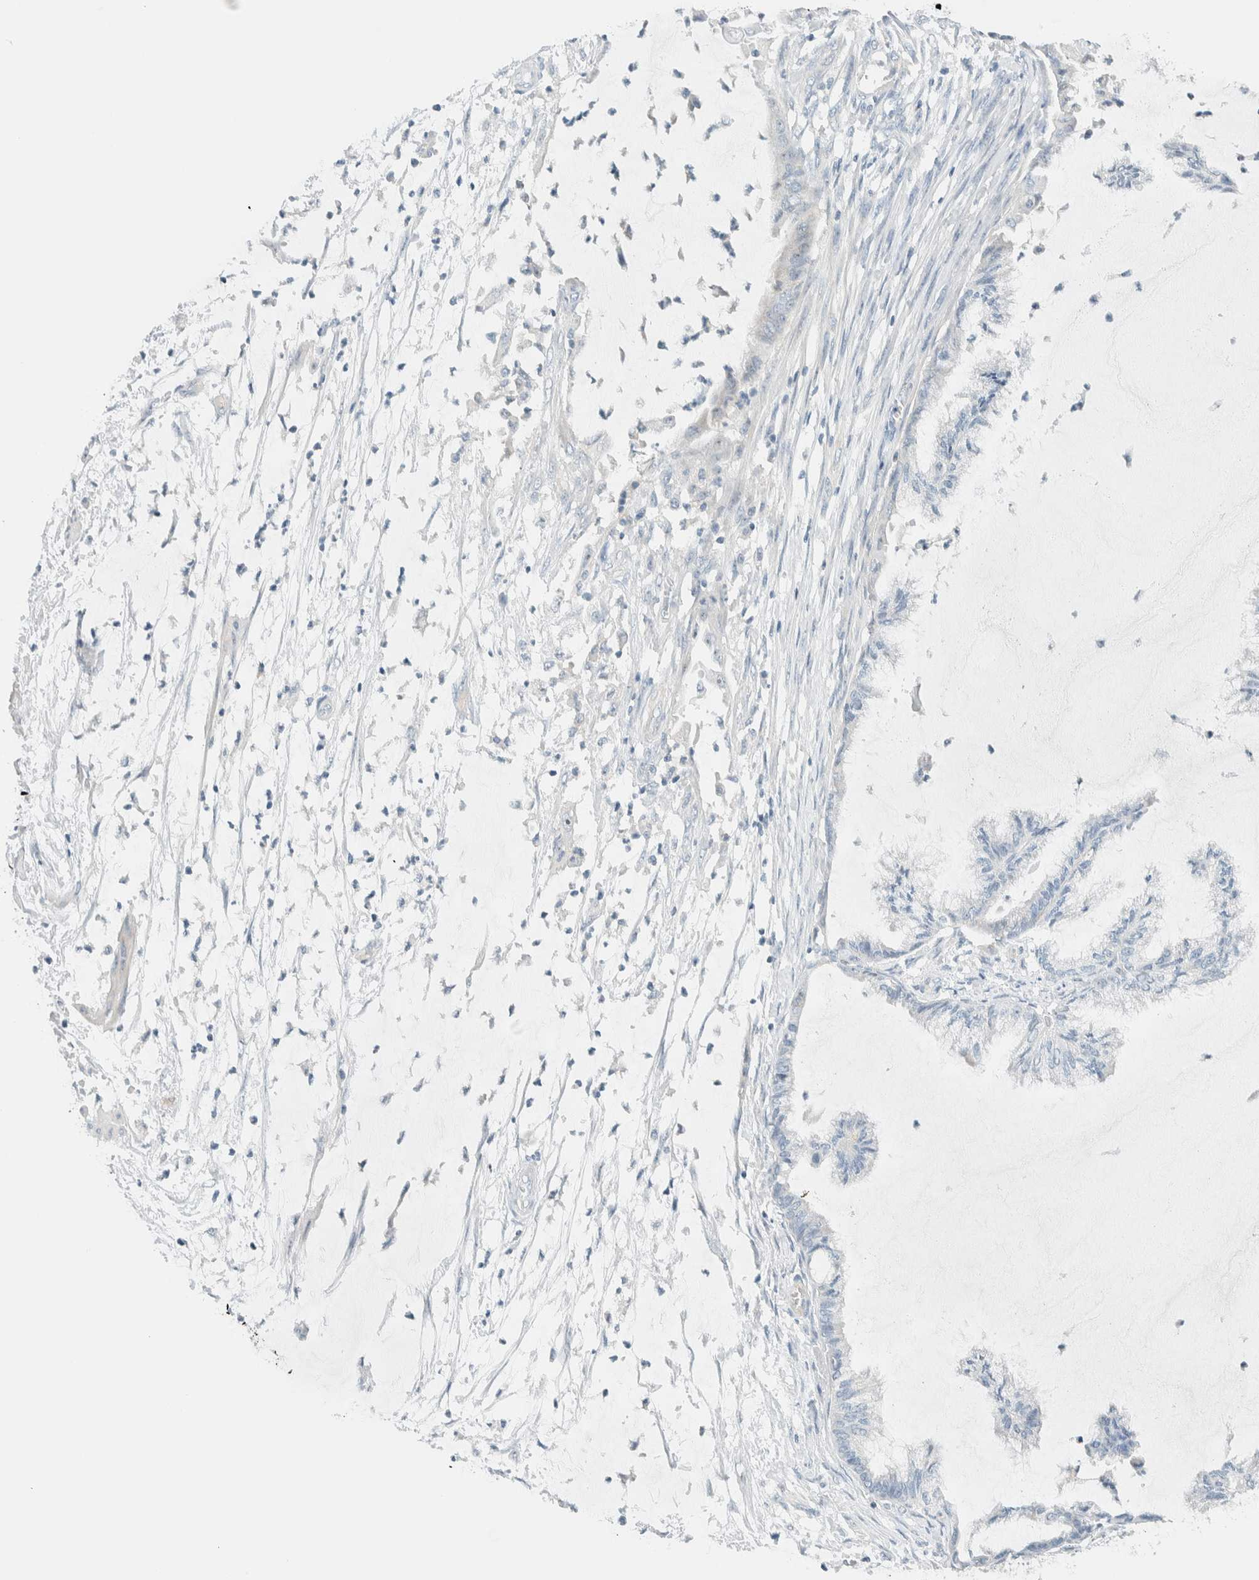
{"staining": {"intensity": "negative", "quantity": "none", "location": "none"}, "tissue": "endometrial cancer", "cell_type": "Tumor cells", "image_type": "cancer", "snomed": [{"axis": "morphology", "description": "Adenocarcinoma, NOS"}, {"axis": "topography", "description": "Endometrium"}], "caption": "Adenocarcinoma (endometrial) was stained to show a protein in brown. There is no significant staining in tumor cells. (DAB (3,3'-diaminobenzidine) IHC with hematoxylin counter stain).", "gene": "NDE1", "patient": {"sex": "female", "age": 86}}